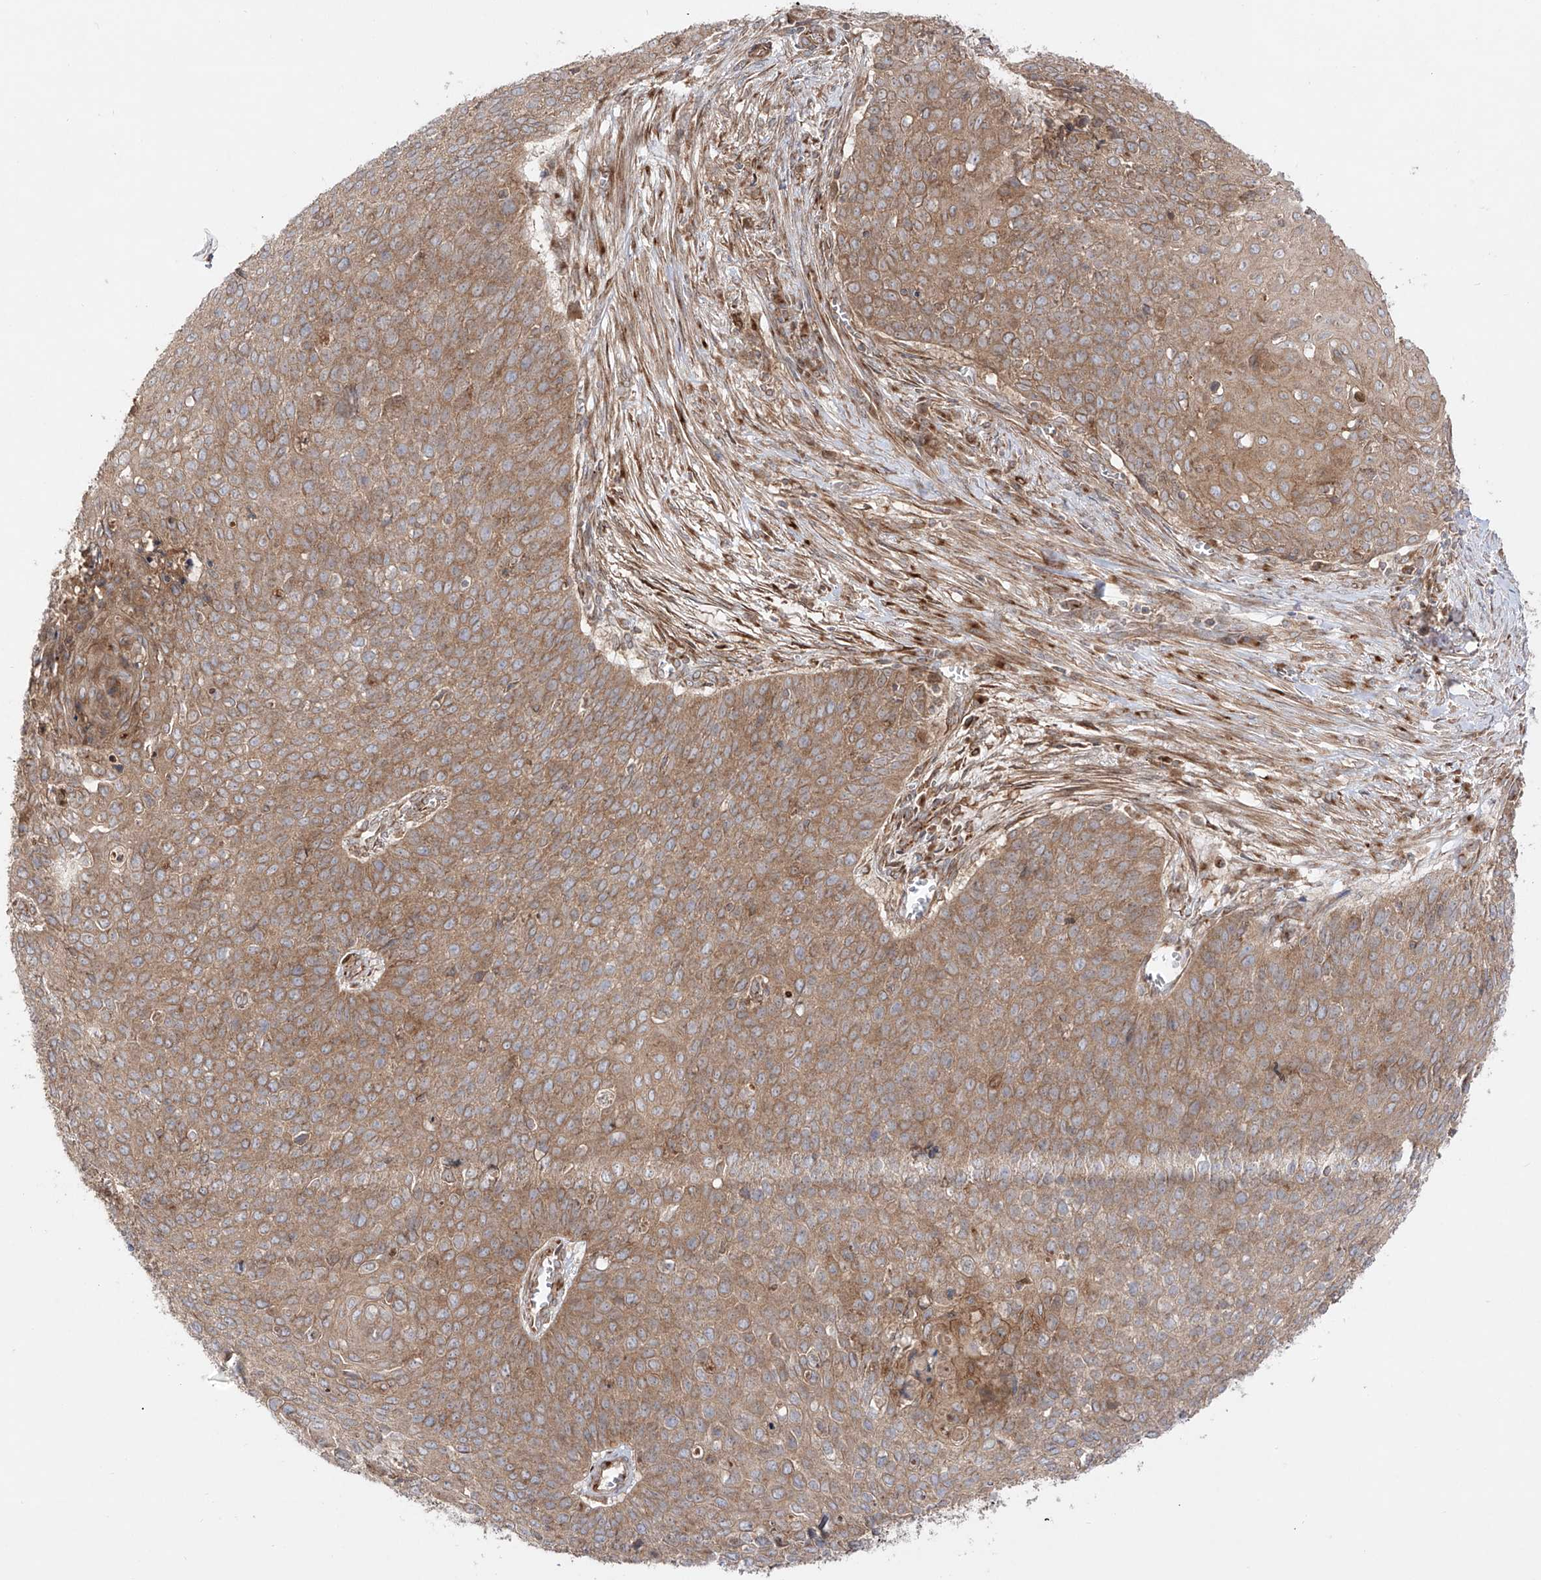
{"staining": {"intensity": "moderate", "quantity": ">75%", "location": "cytoplasmic/membranous"}, "tissue": "cervical cancer", "cell_type": "Tumor cells", "image_type": "cancer", "snomed": [{"axis": "morphology", "description": "Squamous cell carcinoma, NOS"}, {"axis": "topography", "description": "Cervix"}], "caption": "Protein staining by immunohistochemistry displays moderate cytoplasmic/membranous staining in about >75% of tumor cells in squamous cell carcinoma (cervical).", "gene": "YKT6", "patient": {"sex": "female", "age": 39}}